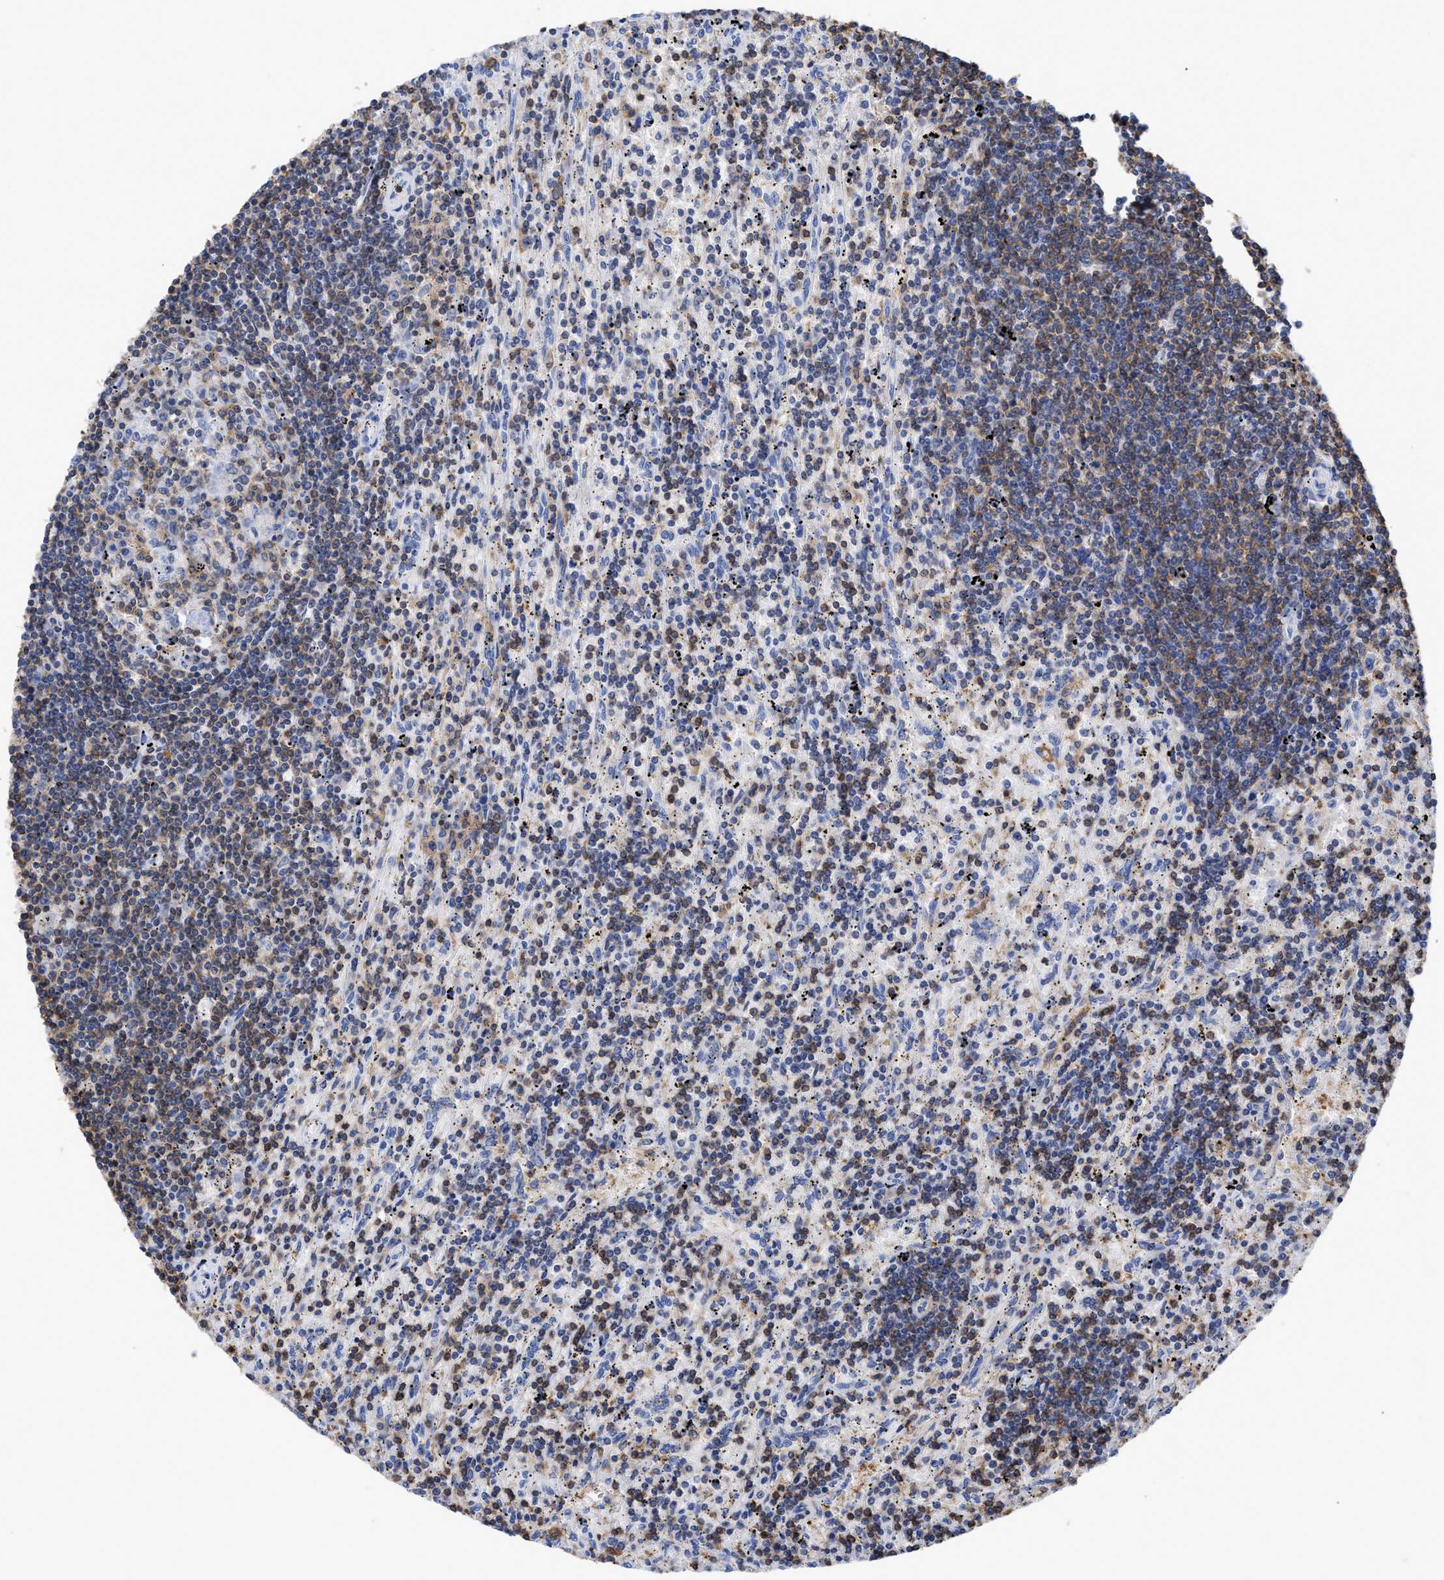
{"staining": {"intensity": "moderate", "quantity": "25%-75%", "location": "cytoplasmic/membranous"}, "tissue": "lymphoma", "cell_type": "Tumor cells", "image_type": "cancer", "snomed": [{"axis": "morphology", "description": "Malignant lymphoma, non-Hodgkin's type, Low grade"}, {"axis": "topography", "description": "Spleen"}], "caption": "Protein staining of lymphoma tissue displays moderate cytoplasmic/membranous positivity in approximately 25%-75% of tumor cells. (Brightfield microscopy of DAB IHC at high magnification).", "gene": "HCLS1", "patient": {"sex": "male", "age": 76}}